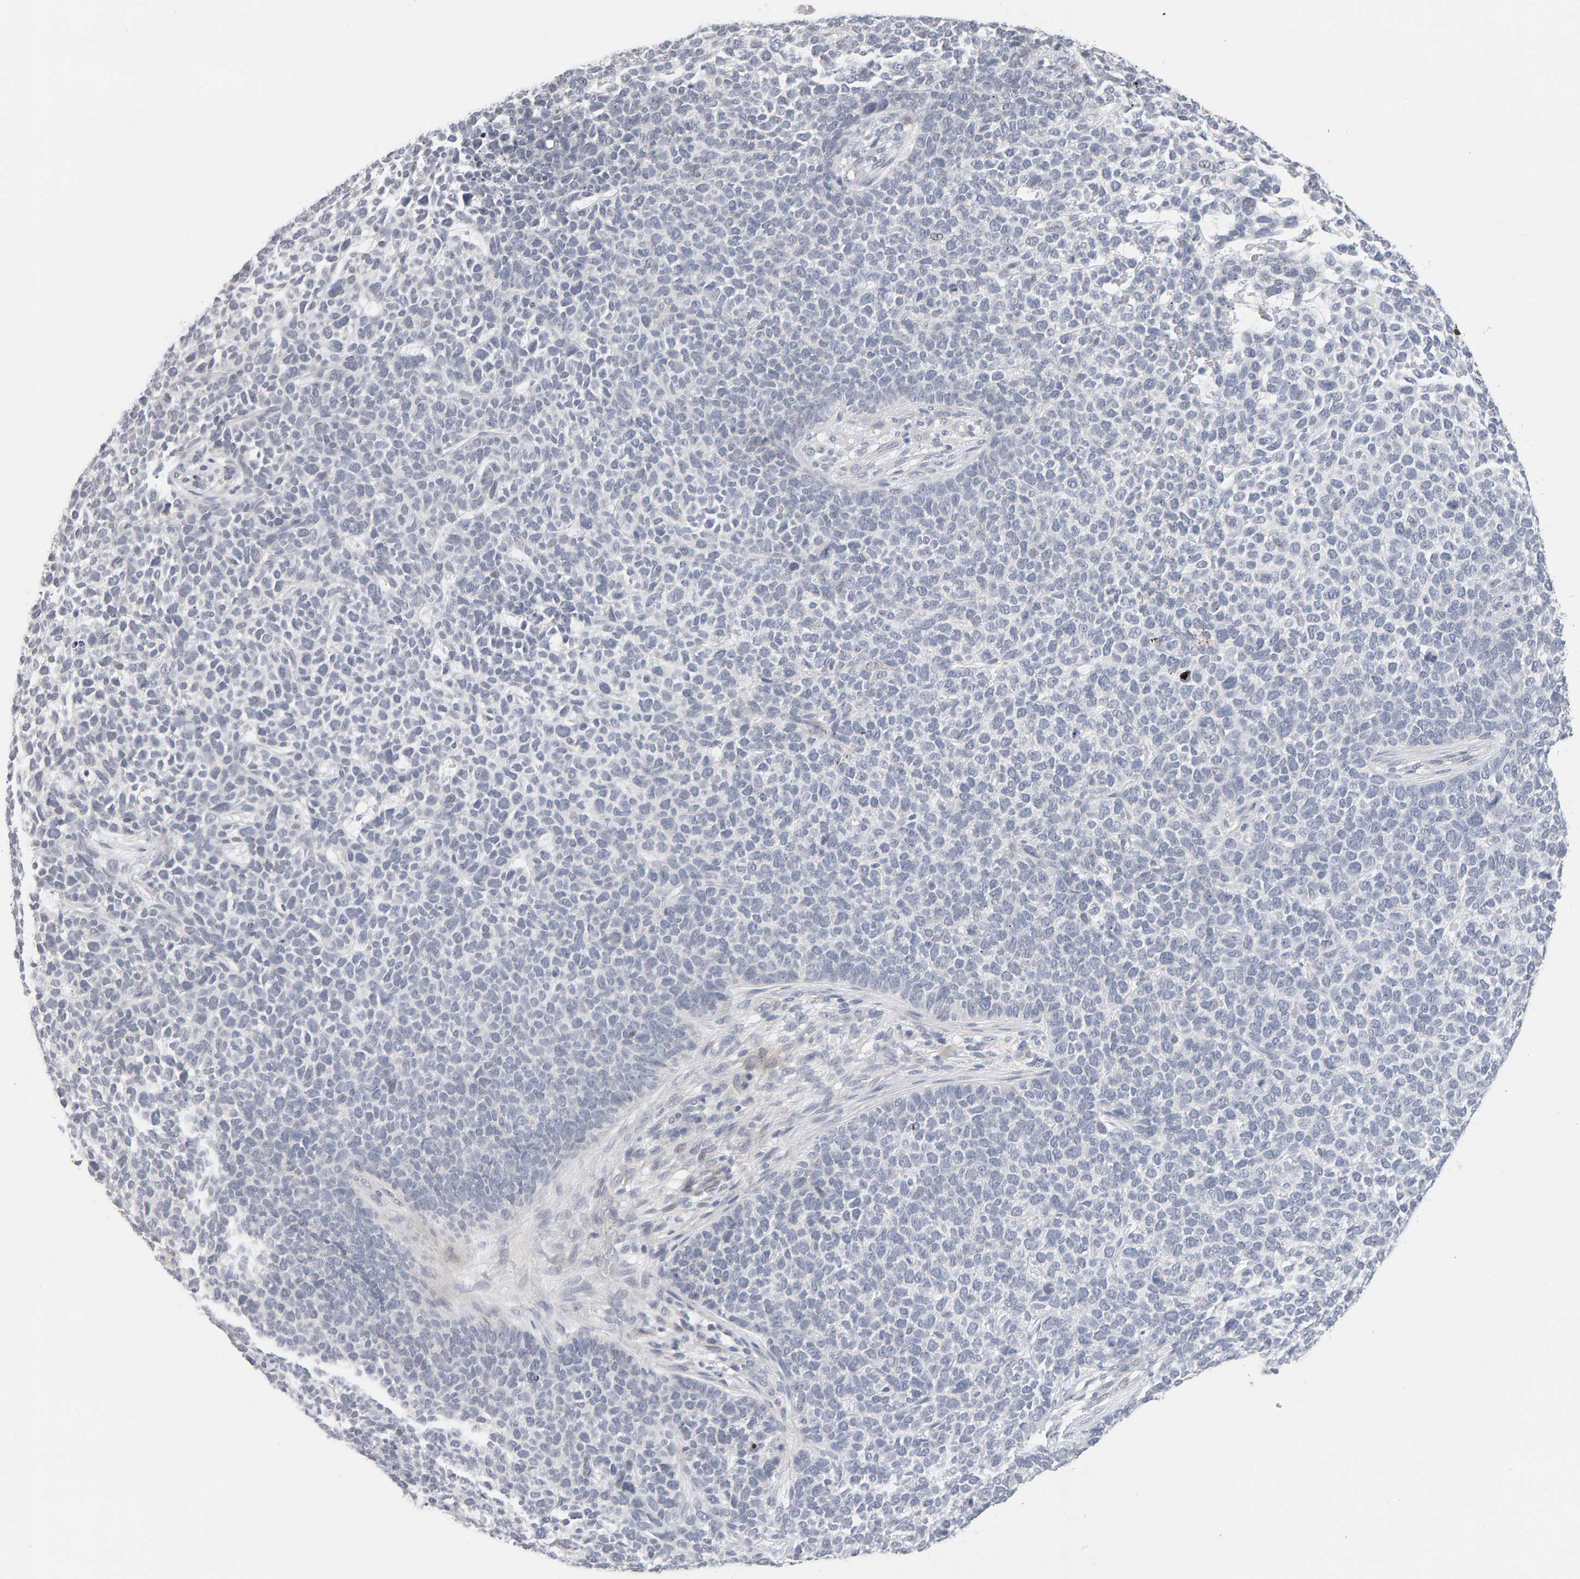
{"staining": {"intensity": "negative", "quantity": "none", "location": "none"}, "tissue": "skin cancer", "cell_type": "Tumor cells", "image_type": "cancer", "snomed": [{"axis": "morphology", "description": "Basal cell carcinoma"}, {"axis": "topography", "description": "Skin"}], "caption": "The micrograph demonstrates no staining of tumor cells in basal cell carcinoma (skin).", "gene": "HNF4A", "patient": {"sex": "female", "age": 84}}